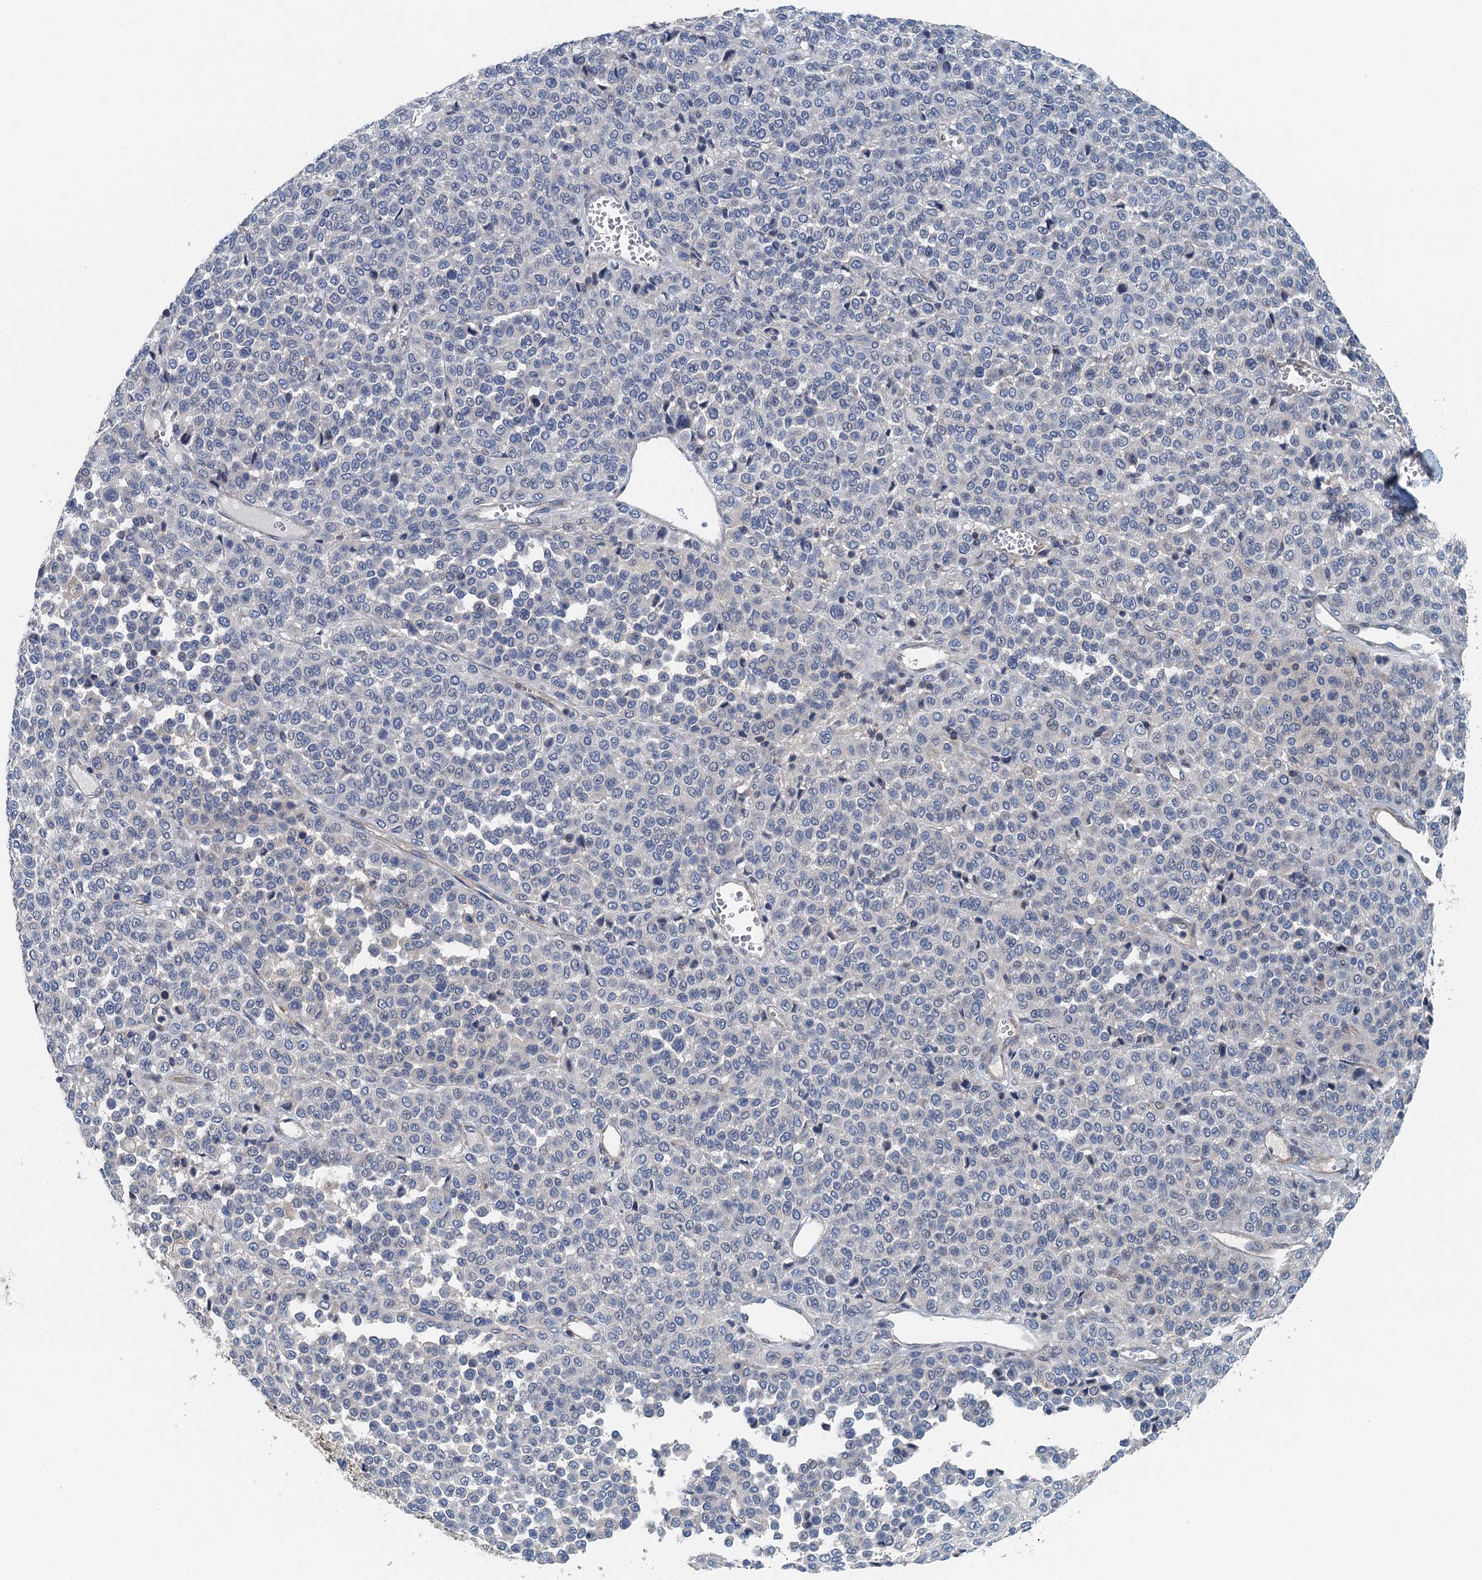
{"staining": {"intensity": "negative", "quantity": "none", "location": "none"}, "tissue": "melanoma", "cell_type": "Tumor cells", "image_type": "cancer", "snomed": [{"axis": "morphology", "description": "Malignant melanoma, Metastatic site"}, {"axis": "topography", "description": "Pancreas"}], "caption": "Immunohistochemical staining of human melanoma reveals no significant expression in tumor cells.", "gene": "PPP1R14D", "patient": {"sex": "female", "age": 30}}